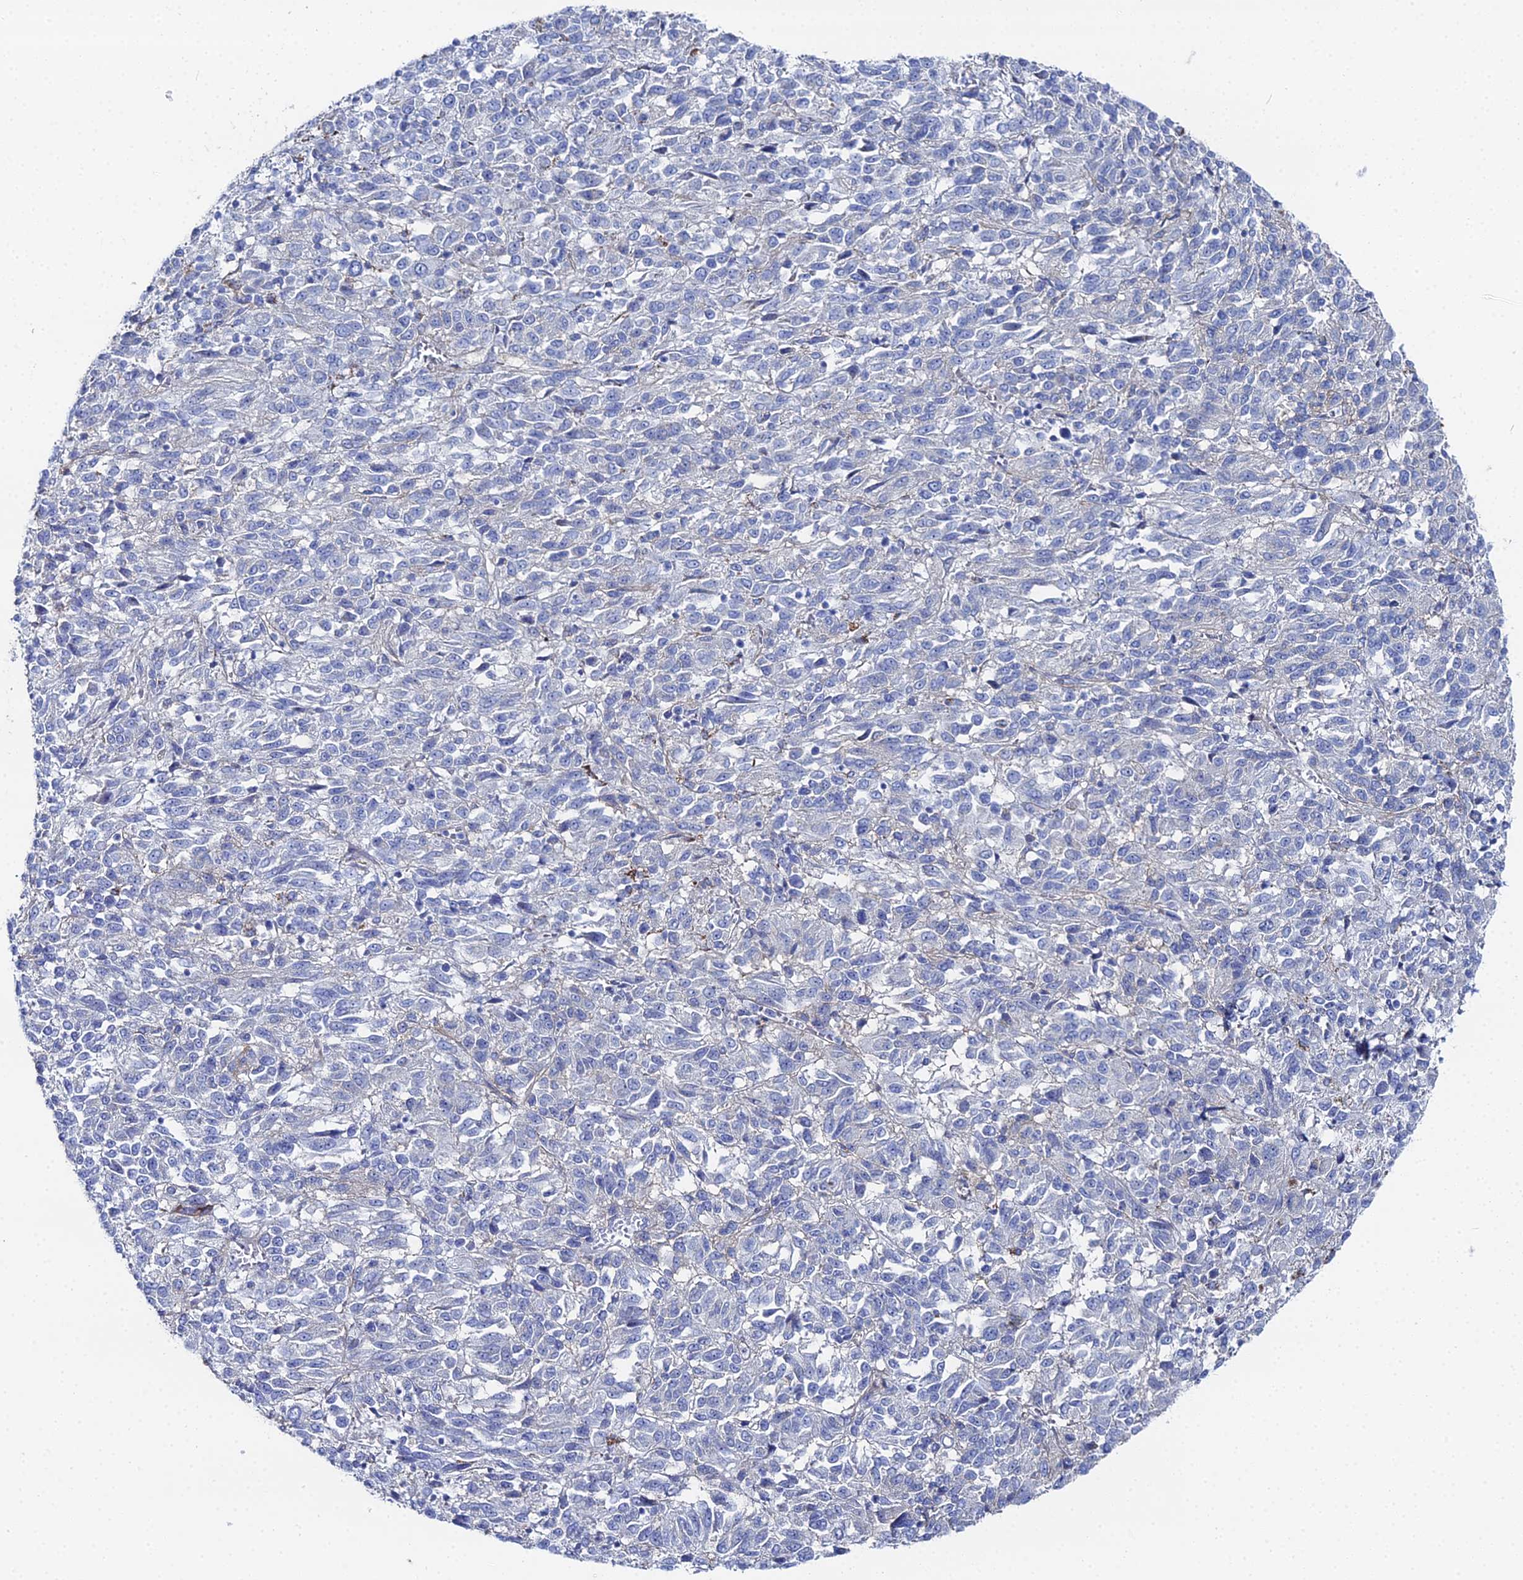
{"staining": {"intensity": "negative", "quantity": "none", "location": "none"}, "tissue": "melanoma", "cell_type": "Tumor cells", "image_type": "cancer", "snomed": [{"axis": "morphology", "description": "Malignant melanoma, Metastatic site"}, {"axis": "topography", "description": "Lung"}], "caption": "Histopathology image shows no significant protein staining in tumor cells of melanoma.", "gene": "DHX34", "patient": {"sex": "male", "age": 64}}